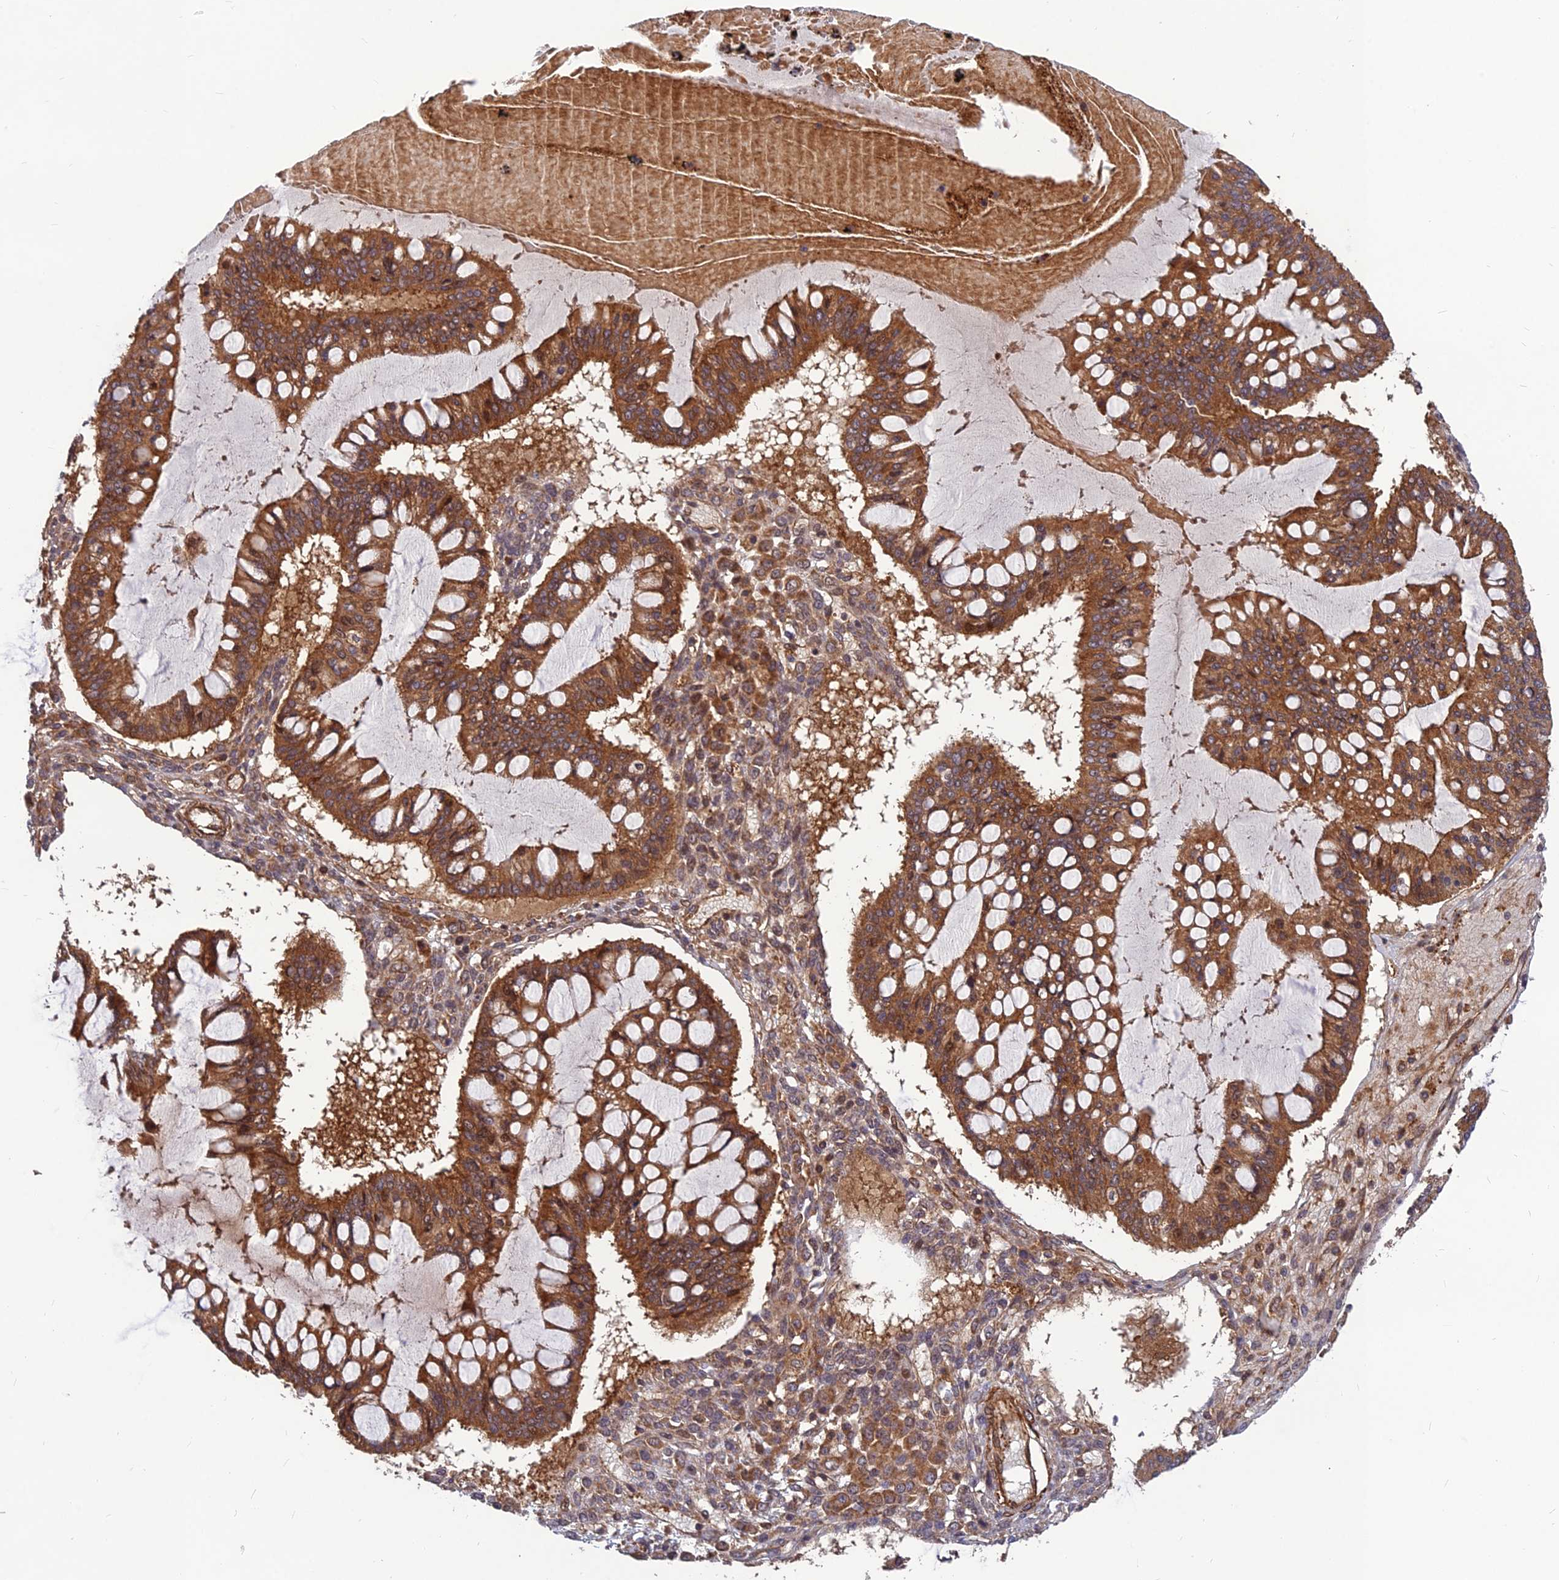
{"staining": {"intensity": "moderate", "quantity": ">75%", "location": "cytoplasmic/membranous"}, "tissue": "ovarian cancer", "cell_type": "Tumor cells", "image_type": "cancer", "snomed": [{"axis": "morphology", "description": "Cystadenocarcinoma, mucinous, NOS"}, {"axis": "topography", "description": "Ovary"}], "caption": "Brown immunohistochemical staining in ovarian cancer (mucinous cystadenocarcinoma) shows moderate cytoplasmic/membranous positivity in approximately >75% of tumor cells.", "gene": "RELCH", "patient": {"sex": "female", "age": 73}}